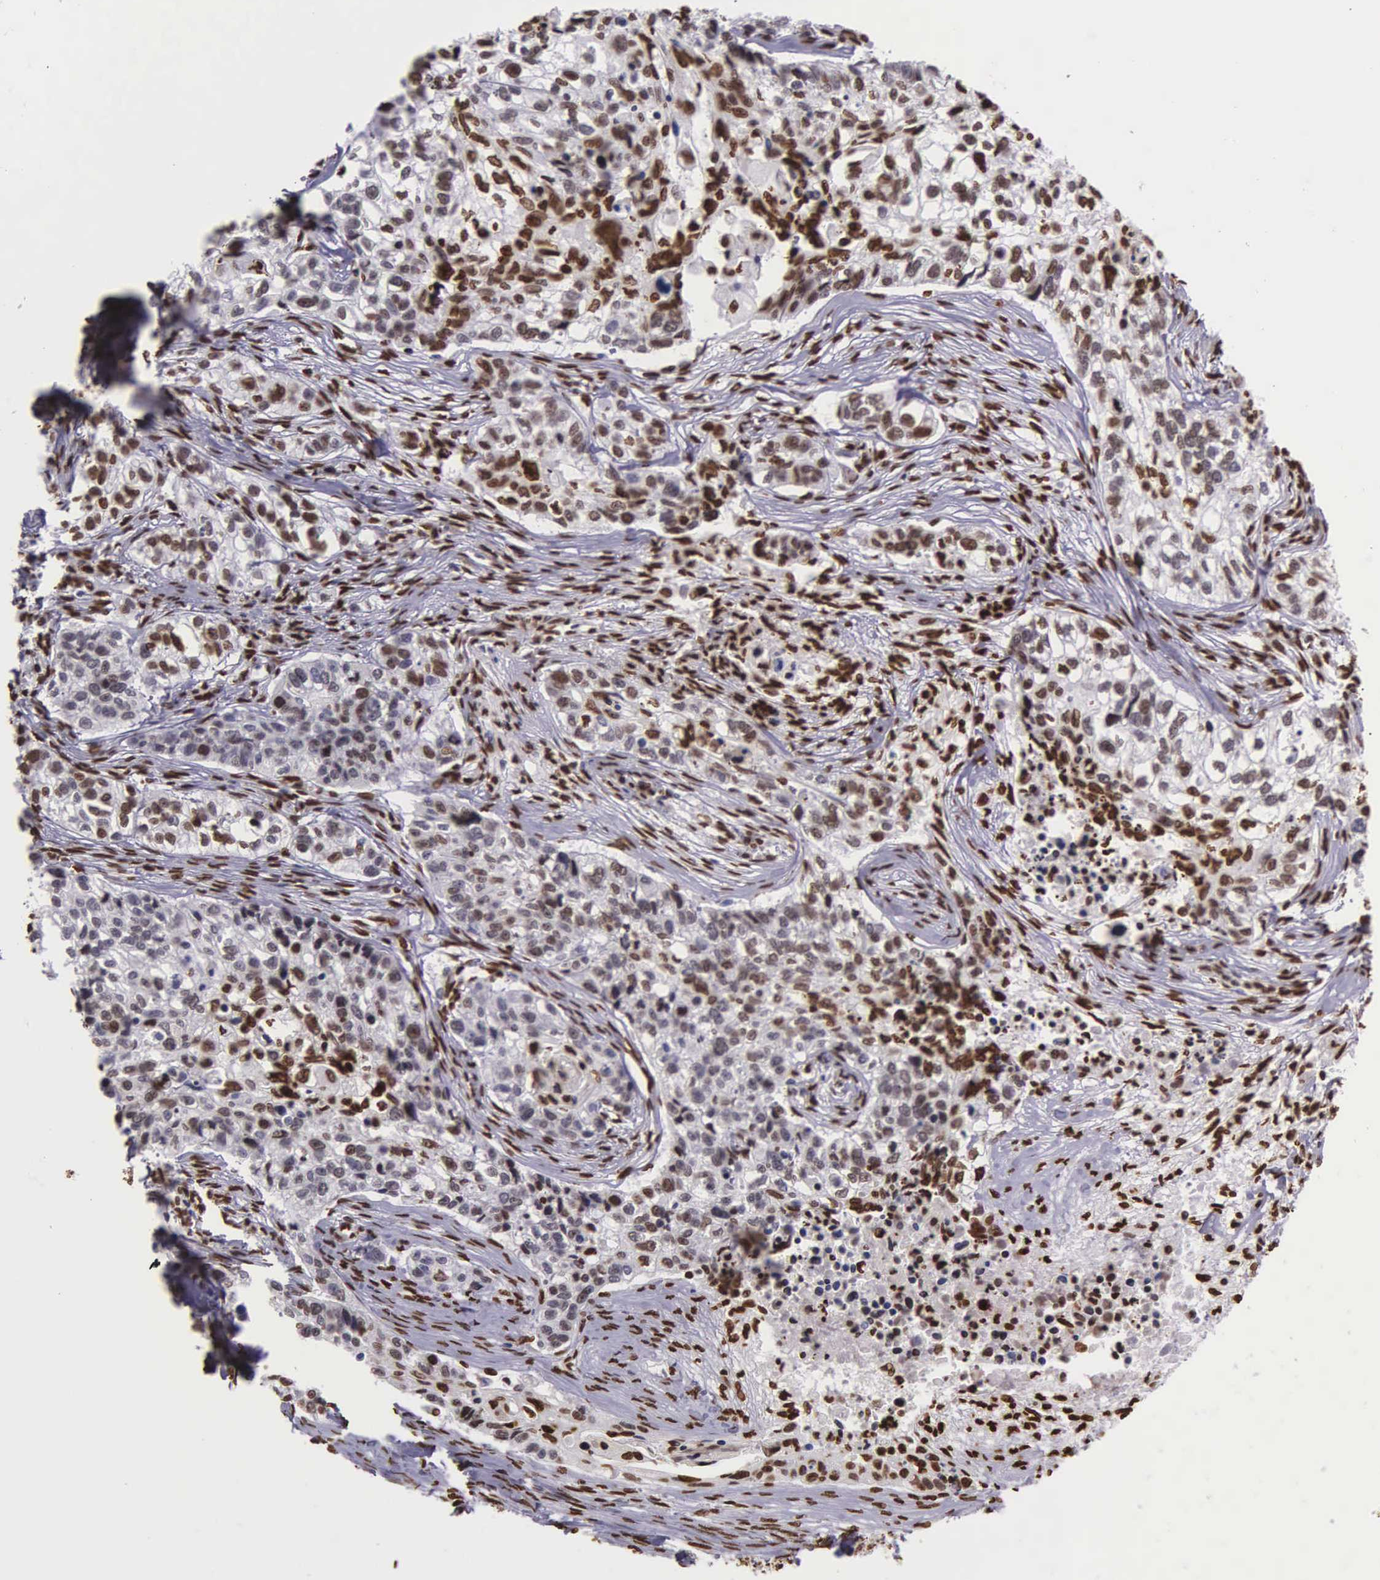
{"staining": {"intensity": "moderate", "quantity": "25%-75%", "location": "nuclear"}, "tissue": "lung cancer", "cell_type": "Tumor cells", "image_type": "cancer", "snomed": [{"axis": "morphology", "description": "Squamous cell carcinoma, NOS"}, {"axis": "topography", "description": "Lymph node"}, {"axis": "topography", "description": "Lung"}], "caption": "A high-resolution image shows IHC staining of lung squamous cell carcinoma, which demonstrates moderate nuclear staining in approximately 25%-75% of tumor cells.", "gene": "H1-0", "patient": {"sex": "male", "age": 74}}